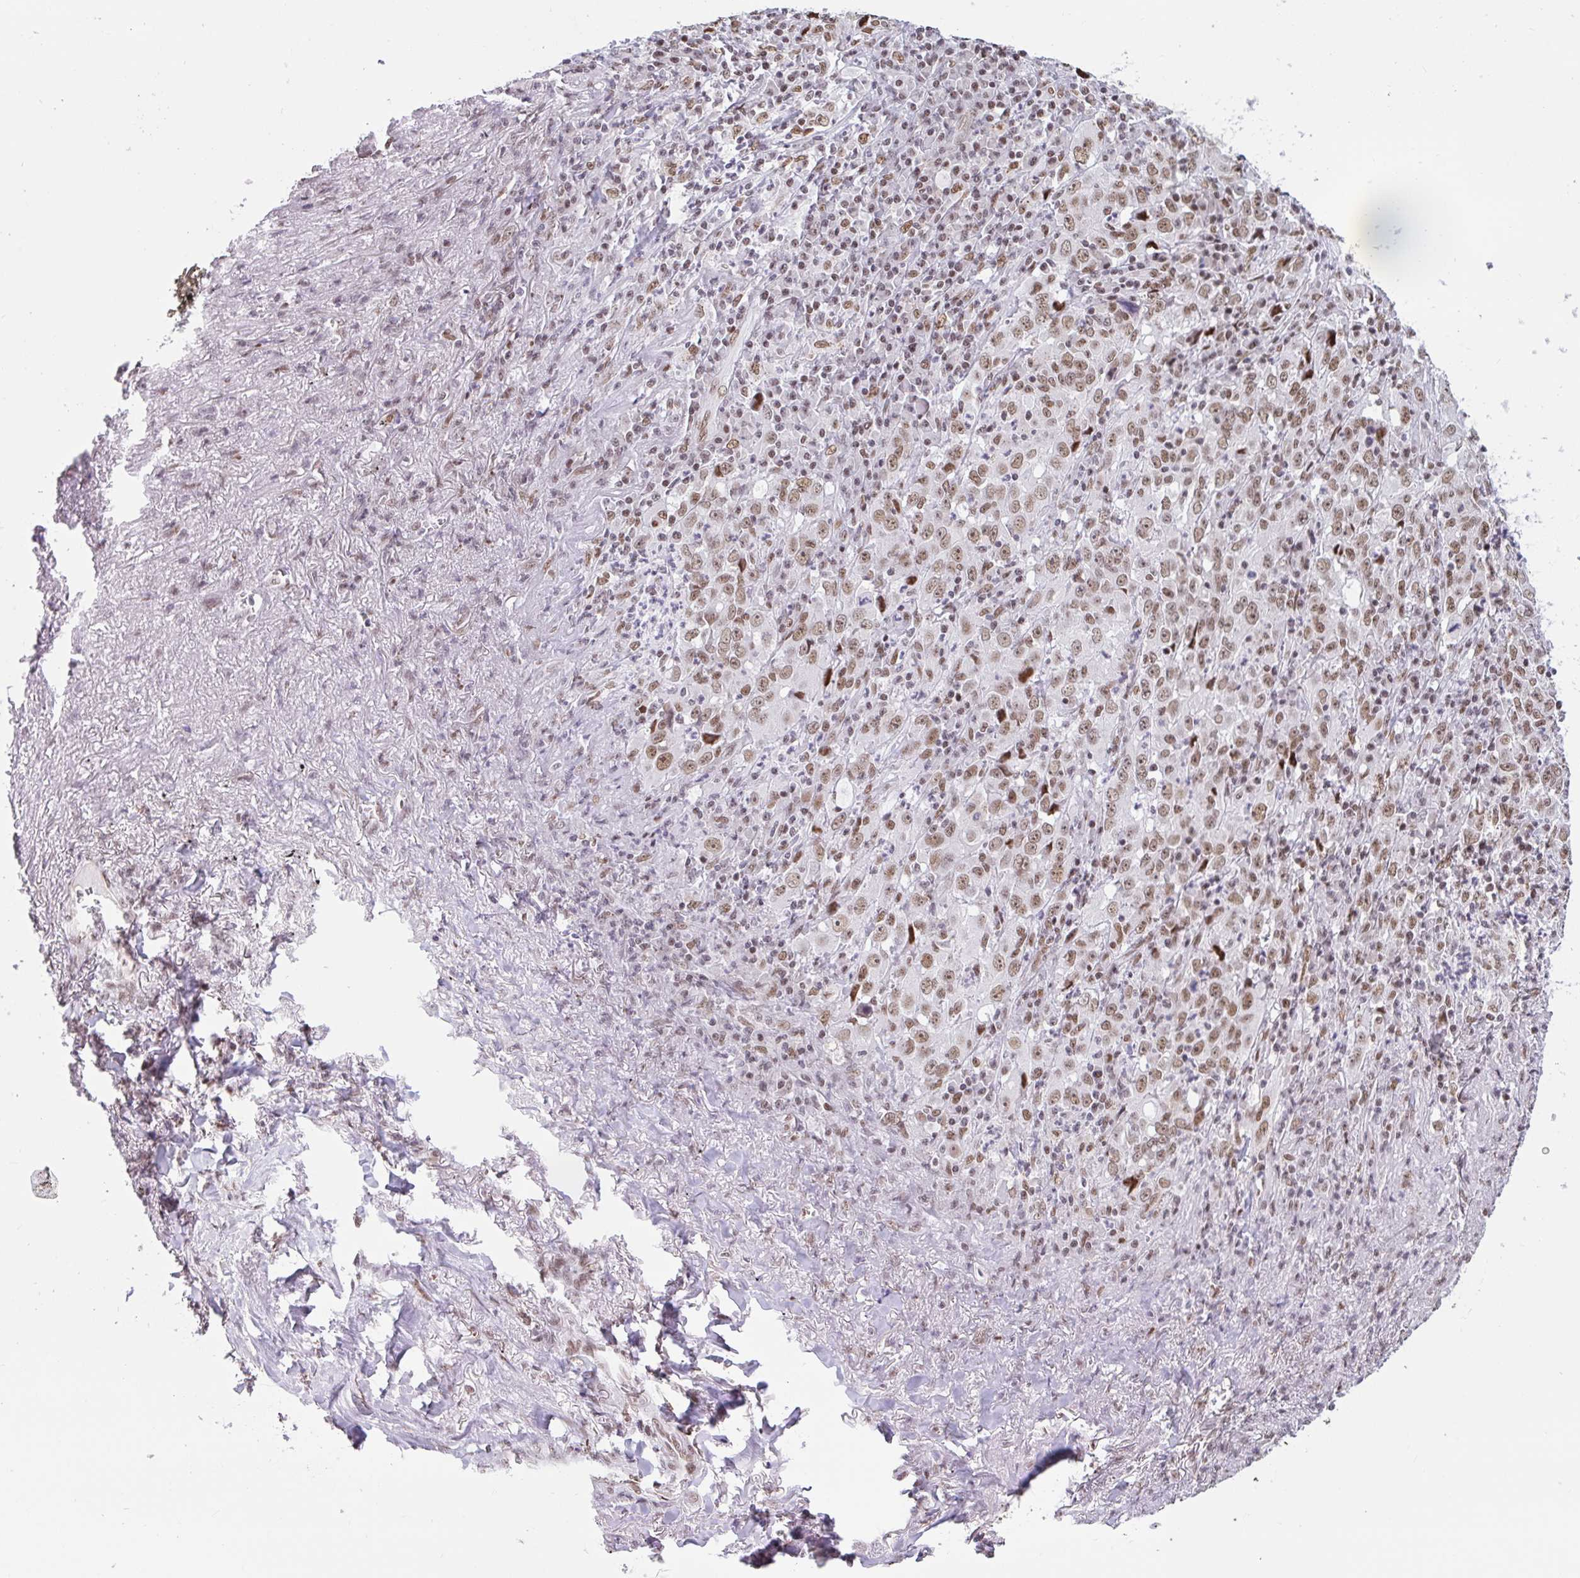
{"staining": {"intensity": "moderate", "quantity": ">75%", "location": "nuclear"}, "tissue": "lung cancer", "cell_type": "Tumor cells", "image_type": "cancer", "snomed": [{"axis": "morphology", "description": "Adenocarcinoma, NOS"}, {"axis": "topography", "description": "Lung"}], "caption": "Protein expression analysis of human lung cancer (adenocarcinoma) reveals moderate nuclear expression in about >75% of tumor cells. The protein of interest is stained brown, and the nuclei are stained in blue (DAB (3,3'-diaminobenzidine) IHC with brightfield microscopy, high magnification).", "gene": "CBFA2T2", "patient": {"sex": "male", "age": 67}}